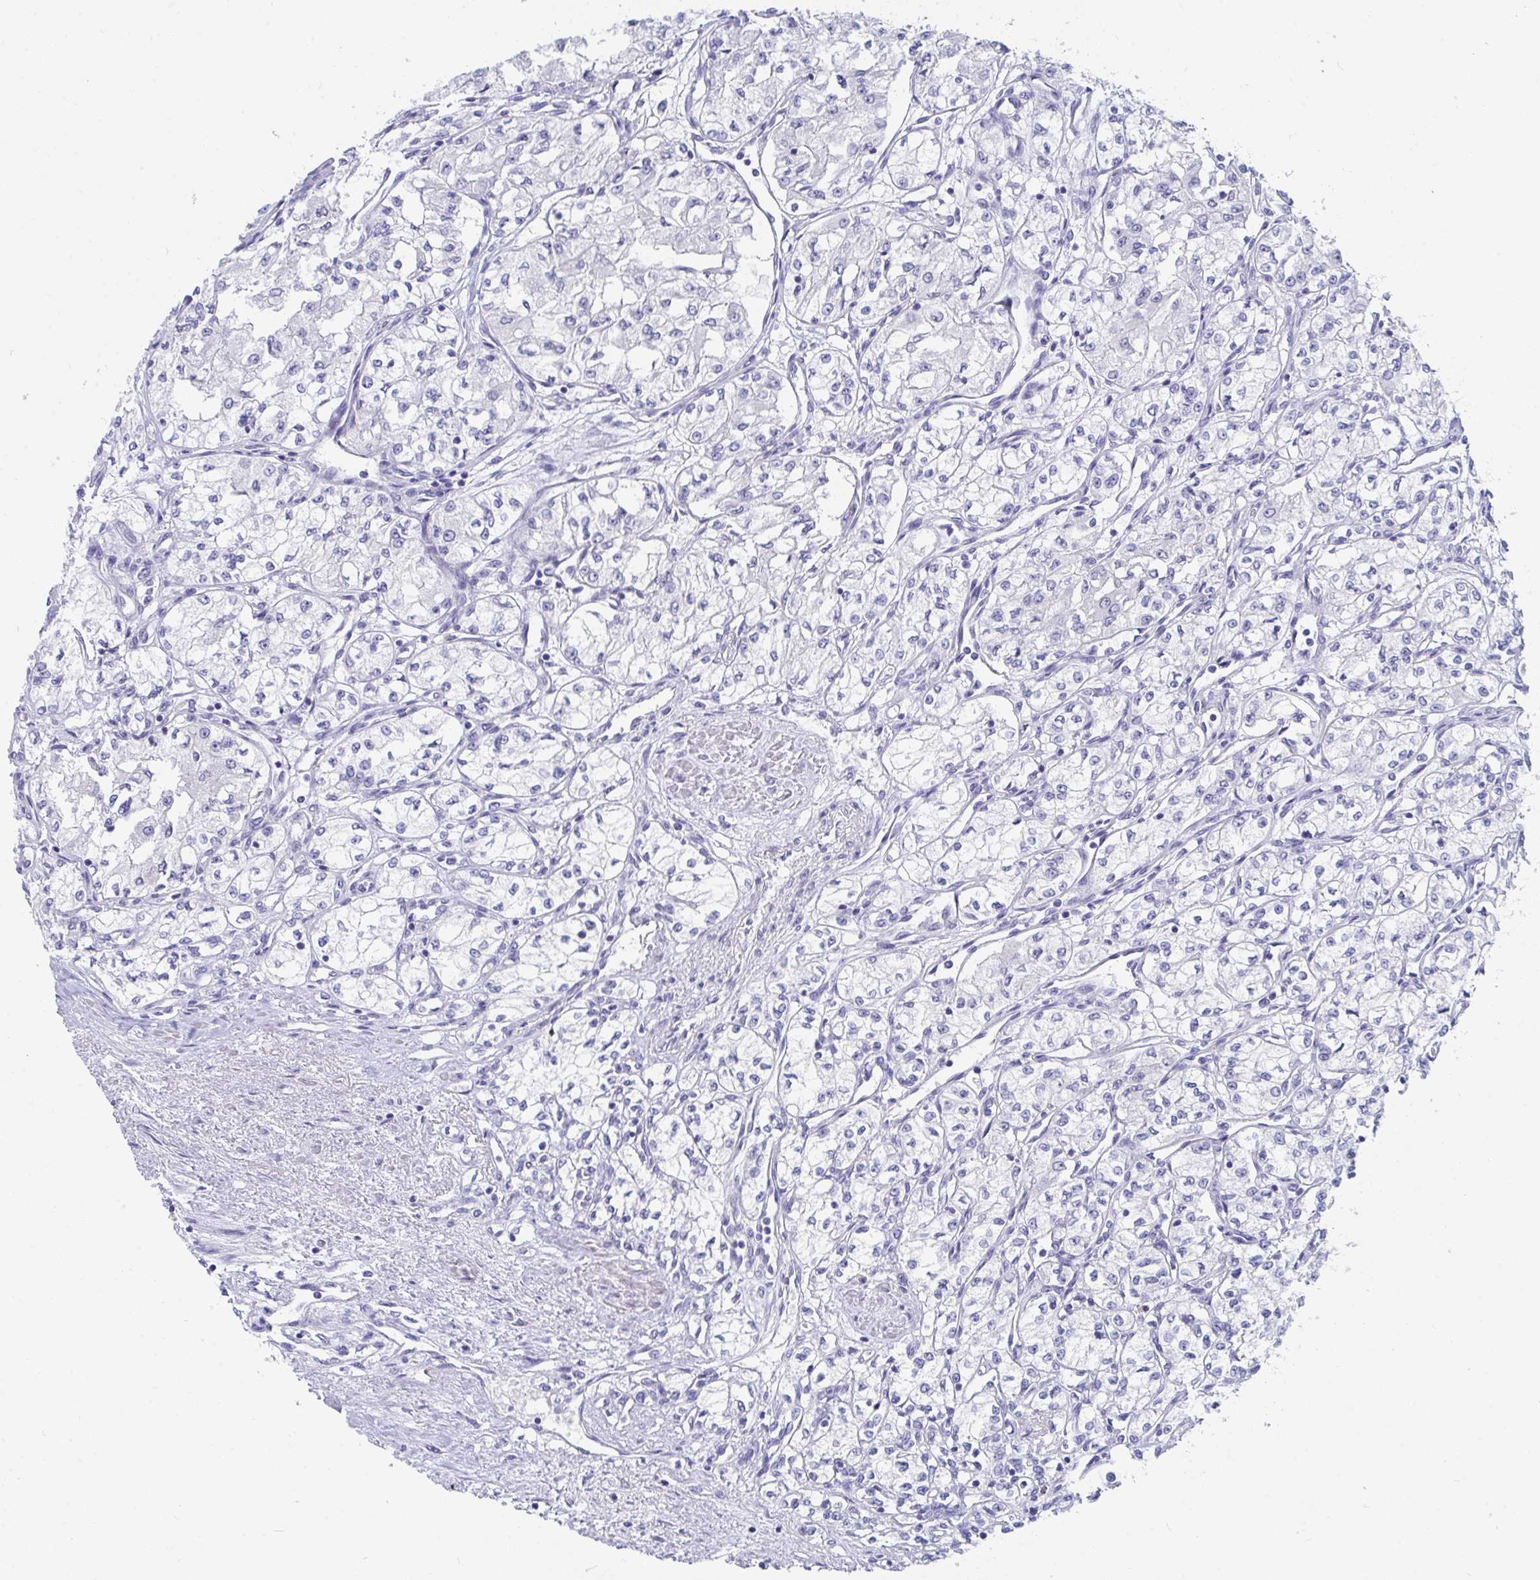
{"staining": {"intensity": "negative", "quantity": "none", "location": "none"}, "tissue": "renal cancer", "cell_type": "Tumor cells", "image_type": "cancer", "snomed": [{"axis": "morphology", "description": "Adenocarcinoma, NOS"}, {"axis": "topography", "description": "Kidney"}], "caption": "Immunohistochemistry photomicrograph of neoplastic tissue: human renal adenocarcinoma stained with DAB shows no significant protein expression in tumor cells.", "gene": "DAOA", "patient": {"sex": "male", "age": 59}}